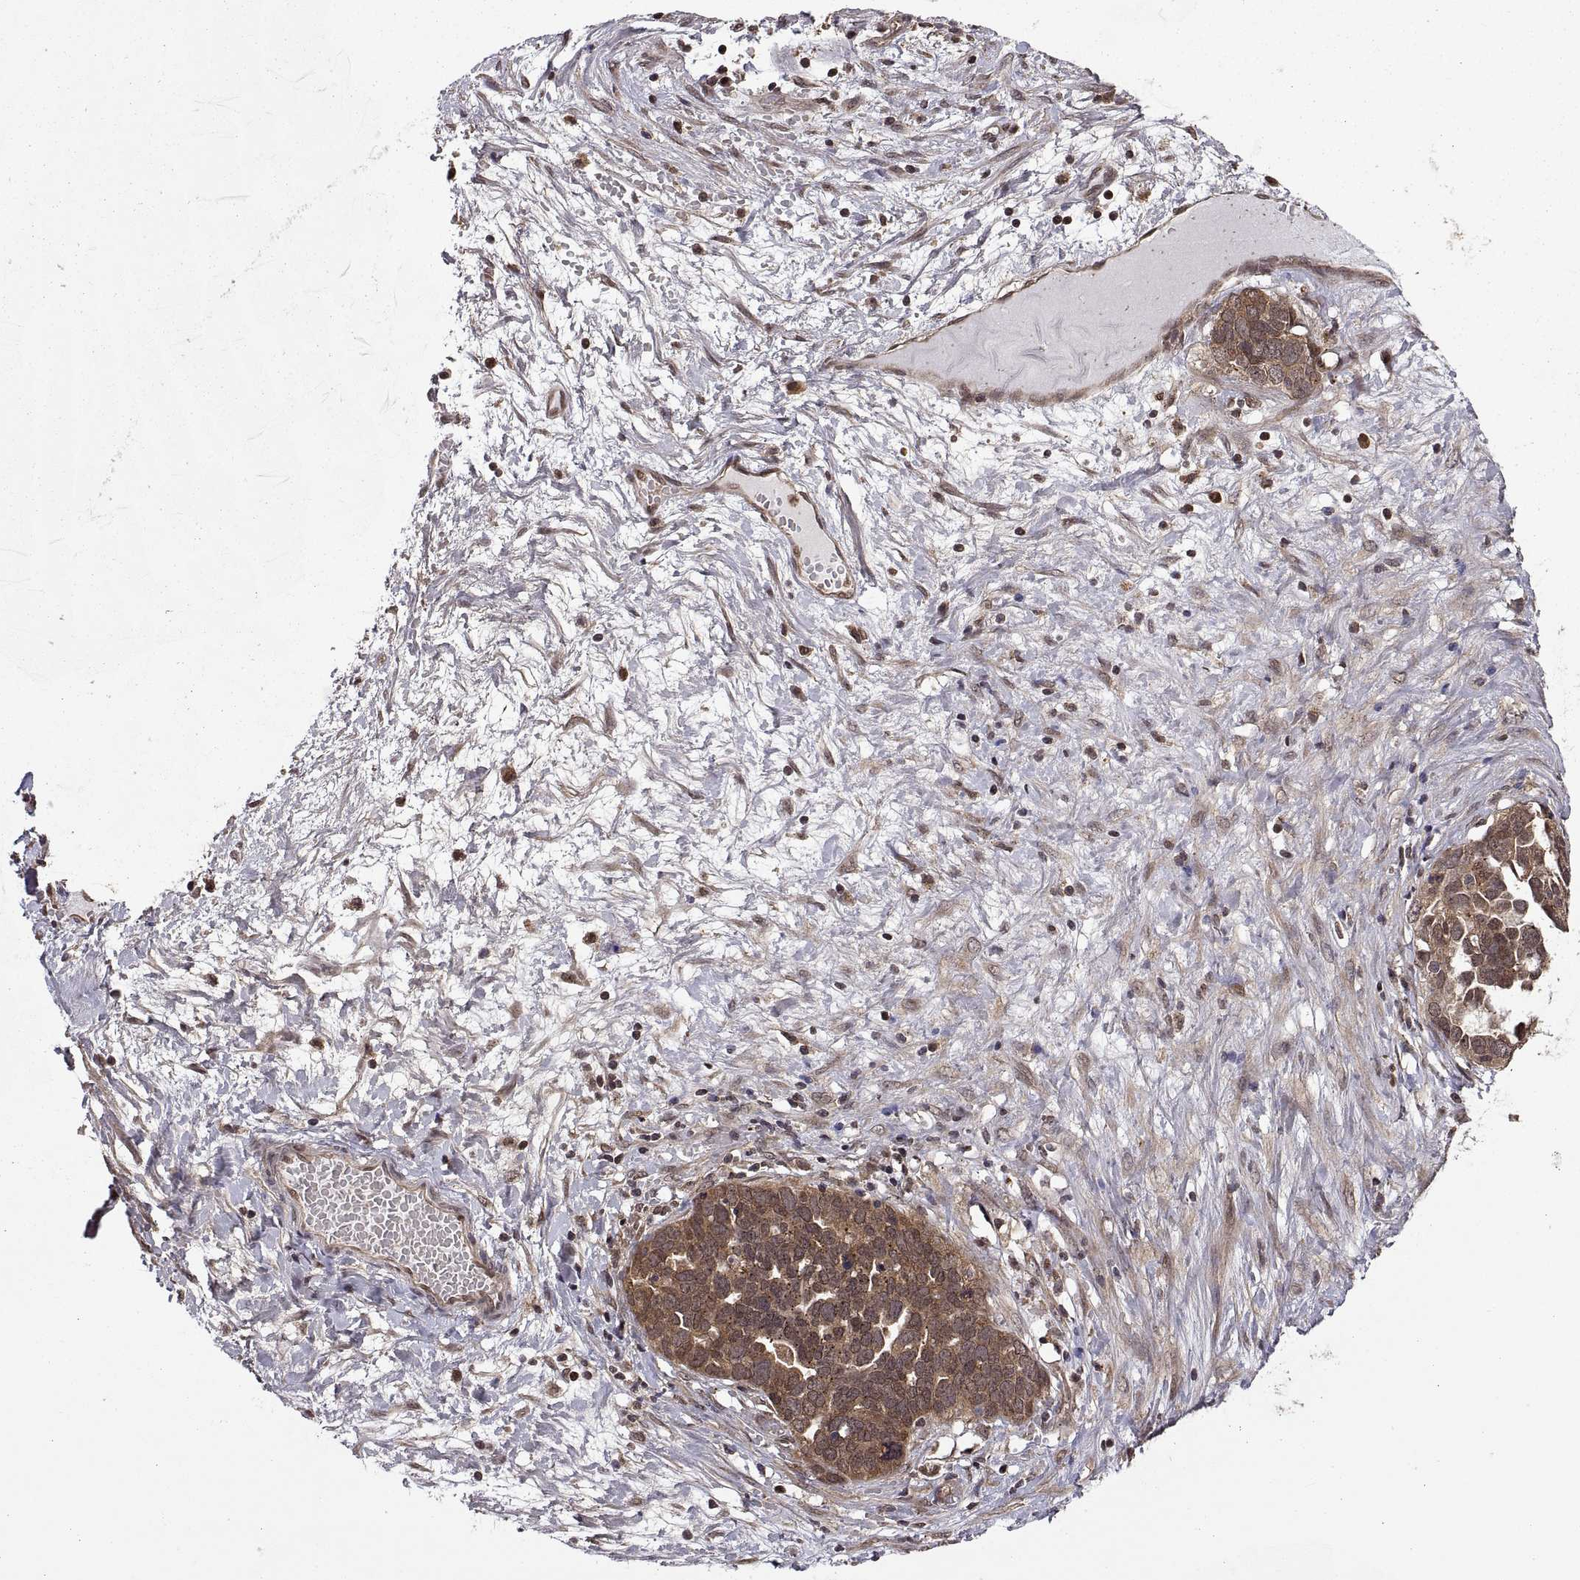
{"staining": {"intensity": "moderate", "quantity": "25%-75%", "location": "cytoplasmic/membranous"}, "tissue": "ovarian cancer", "cell_type": "Tumor cells", "image_type": "cancer", "snomed": [{"axis": "morphology", "description": "Cystadenocarcinoma, serous, NOS"}, {"axis": "topography", "description": "Ovary"}], "caption": "An image of human ovarian serous cystadenocarcinoma stained for a protein displays moderate cytoplasmic/membranous brown staining in tumor cells. (DAB IHC with brightfield microscopy, high magnification).", "gene": "ZNRF2", "patient": {"sex": "female", "age": 54}}